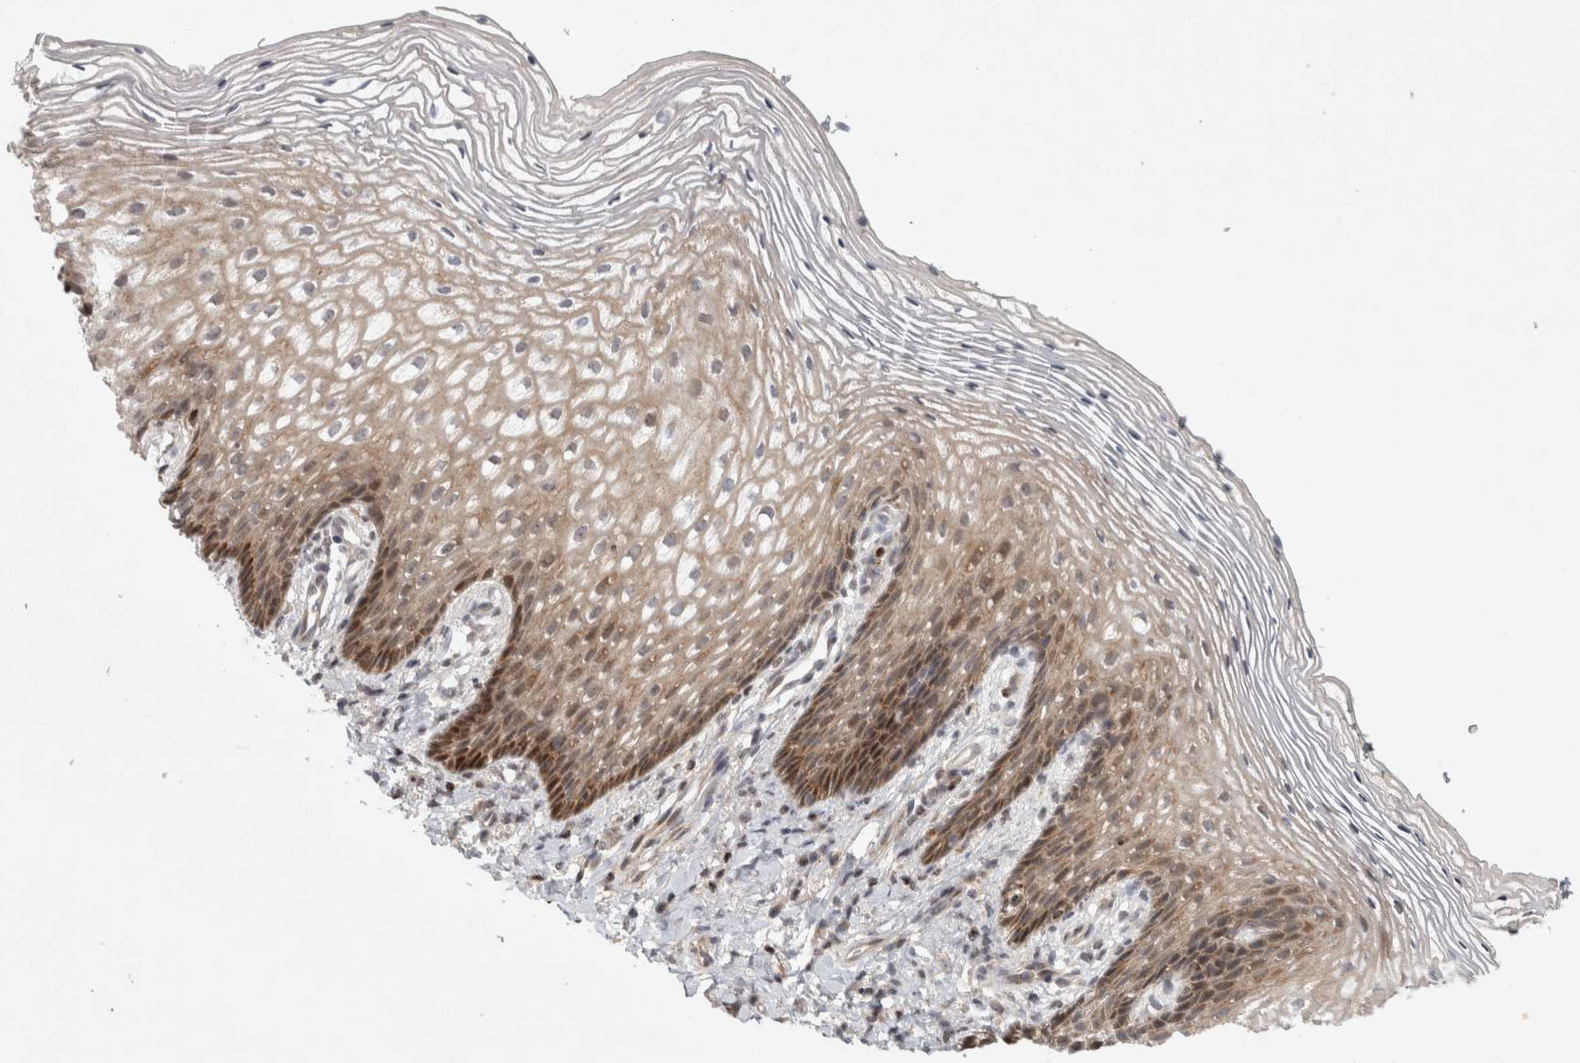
{"staining": {"intensity": "moderate", "quantity": "25%-75%", "location": "cytoplasmic/membranous,nuclear"}, "tissue": "vagina", "cell_type": "Squamous epithelial cells", "image_type": "normal", "snomed": [{"axis": "morphology", "description": "Normal tissue, NOS"}, {"axis": "topography", "description": "Vagina"}], "caption": "Squamous epithelial cells display medium levels of moderate cytoplasmic/membranous,nuclear expression in approximately 25%-75% of cells in benign human vagina.", "gene": "KDM8", "patient": {"sex": "female", "age": 60}}